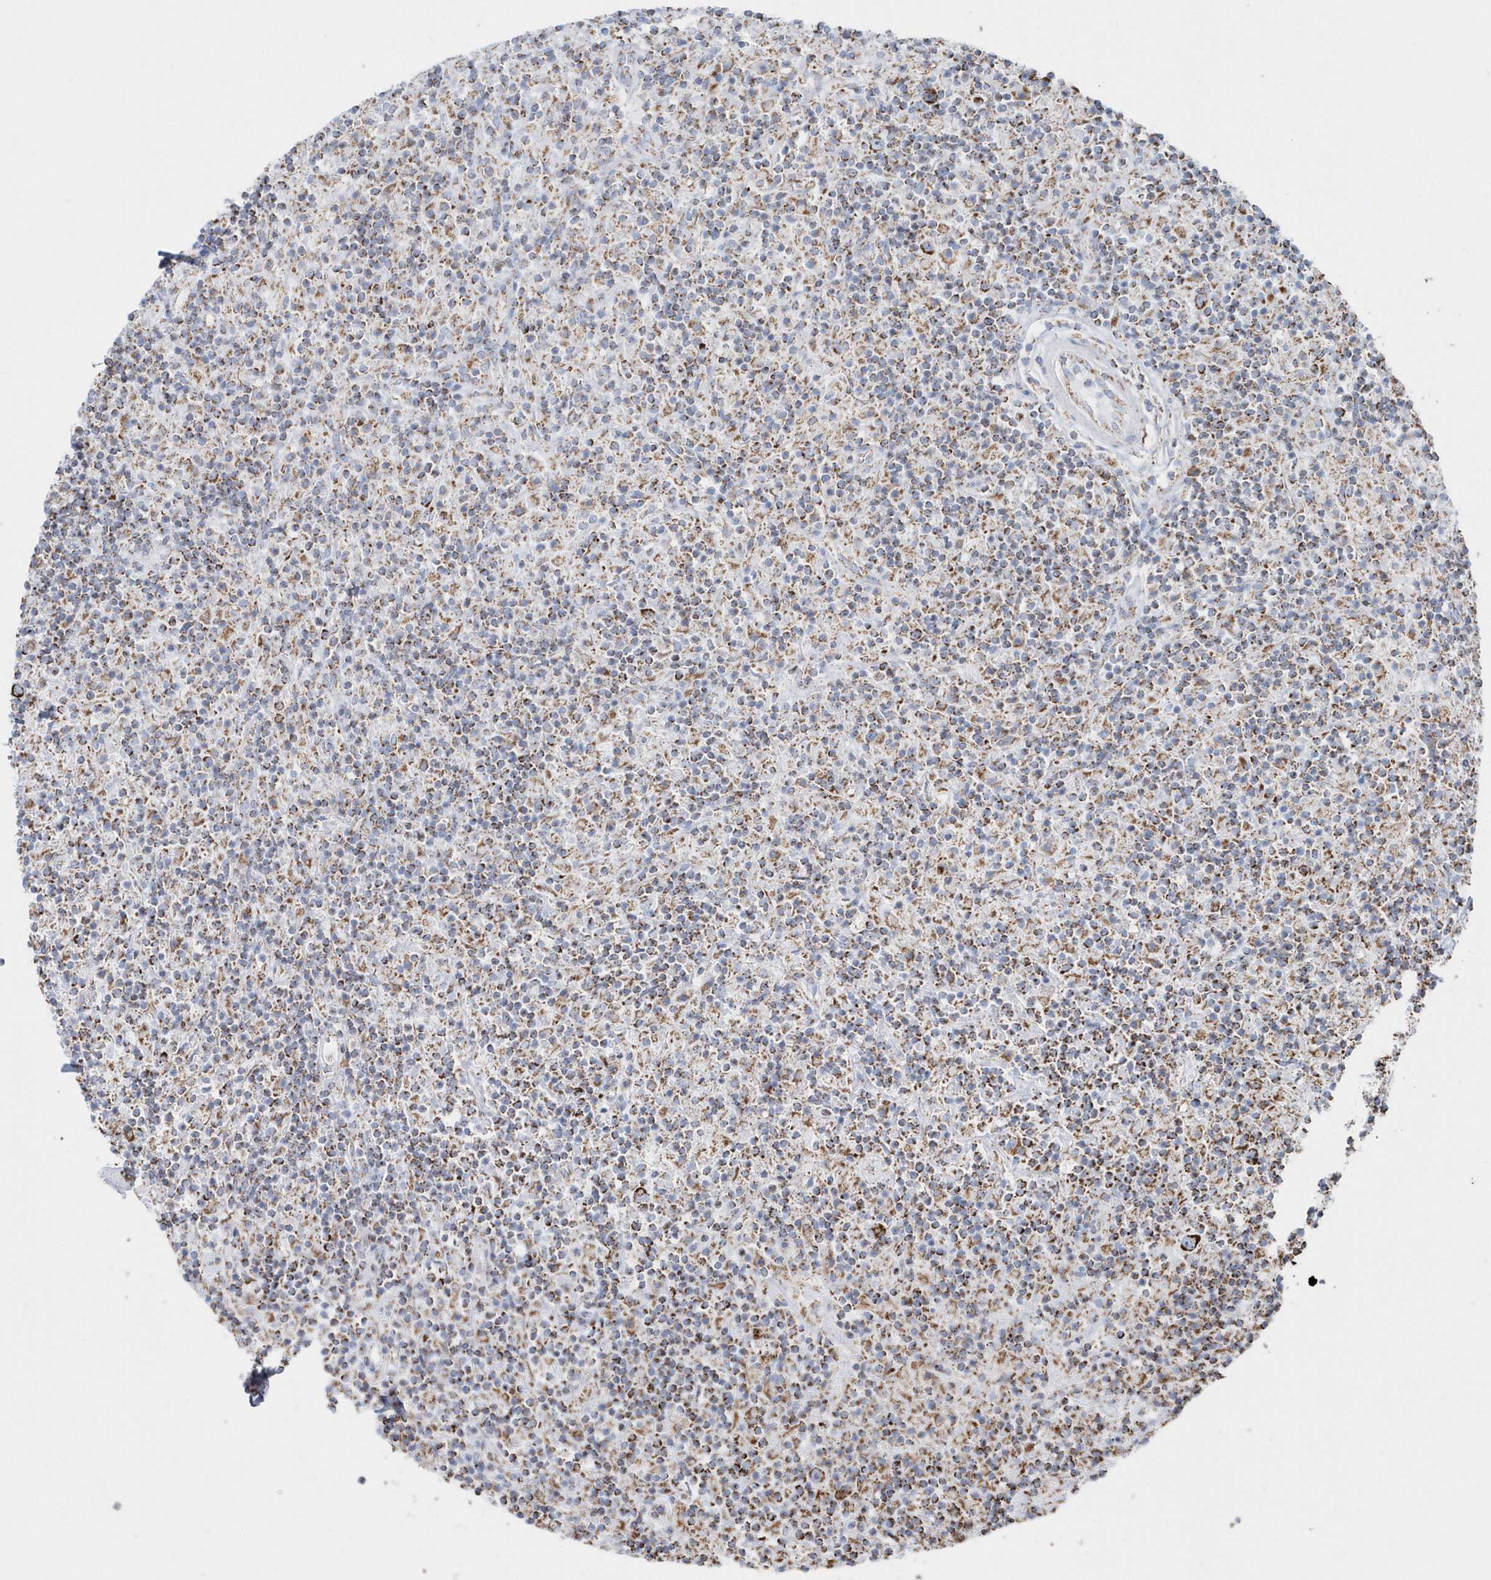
{"staining": {"intensity": "moderate", "quantity": ">75%", "location": "cytoplasmic/membranous"}, "tissue": "lymphoma", "cell_type": "Tumor cells", "image_type": "cancer", "snomed": [{"axis": "morphology", "description": "Hodgkin's disease, NOS"}, {"axis": "topography", "description": "Lymph node"}], "caption": "The histopathology image reveals immunohistochemical staining of lymphoma. There is moderate cytoplasmic/membranous expression is appreciated in approximately >75% of tumor cells.", "gene": "TMCO6", "patient": {"sex": "male", "age": 70}}